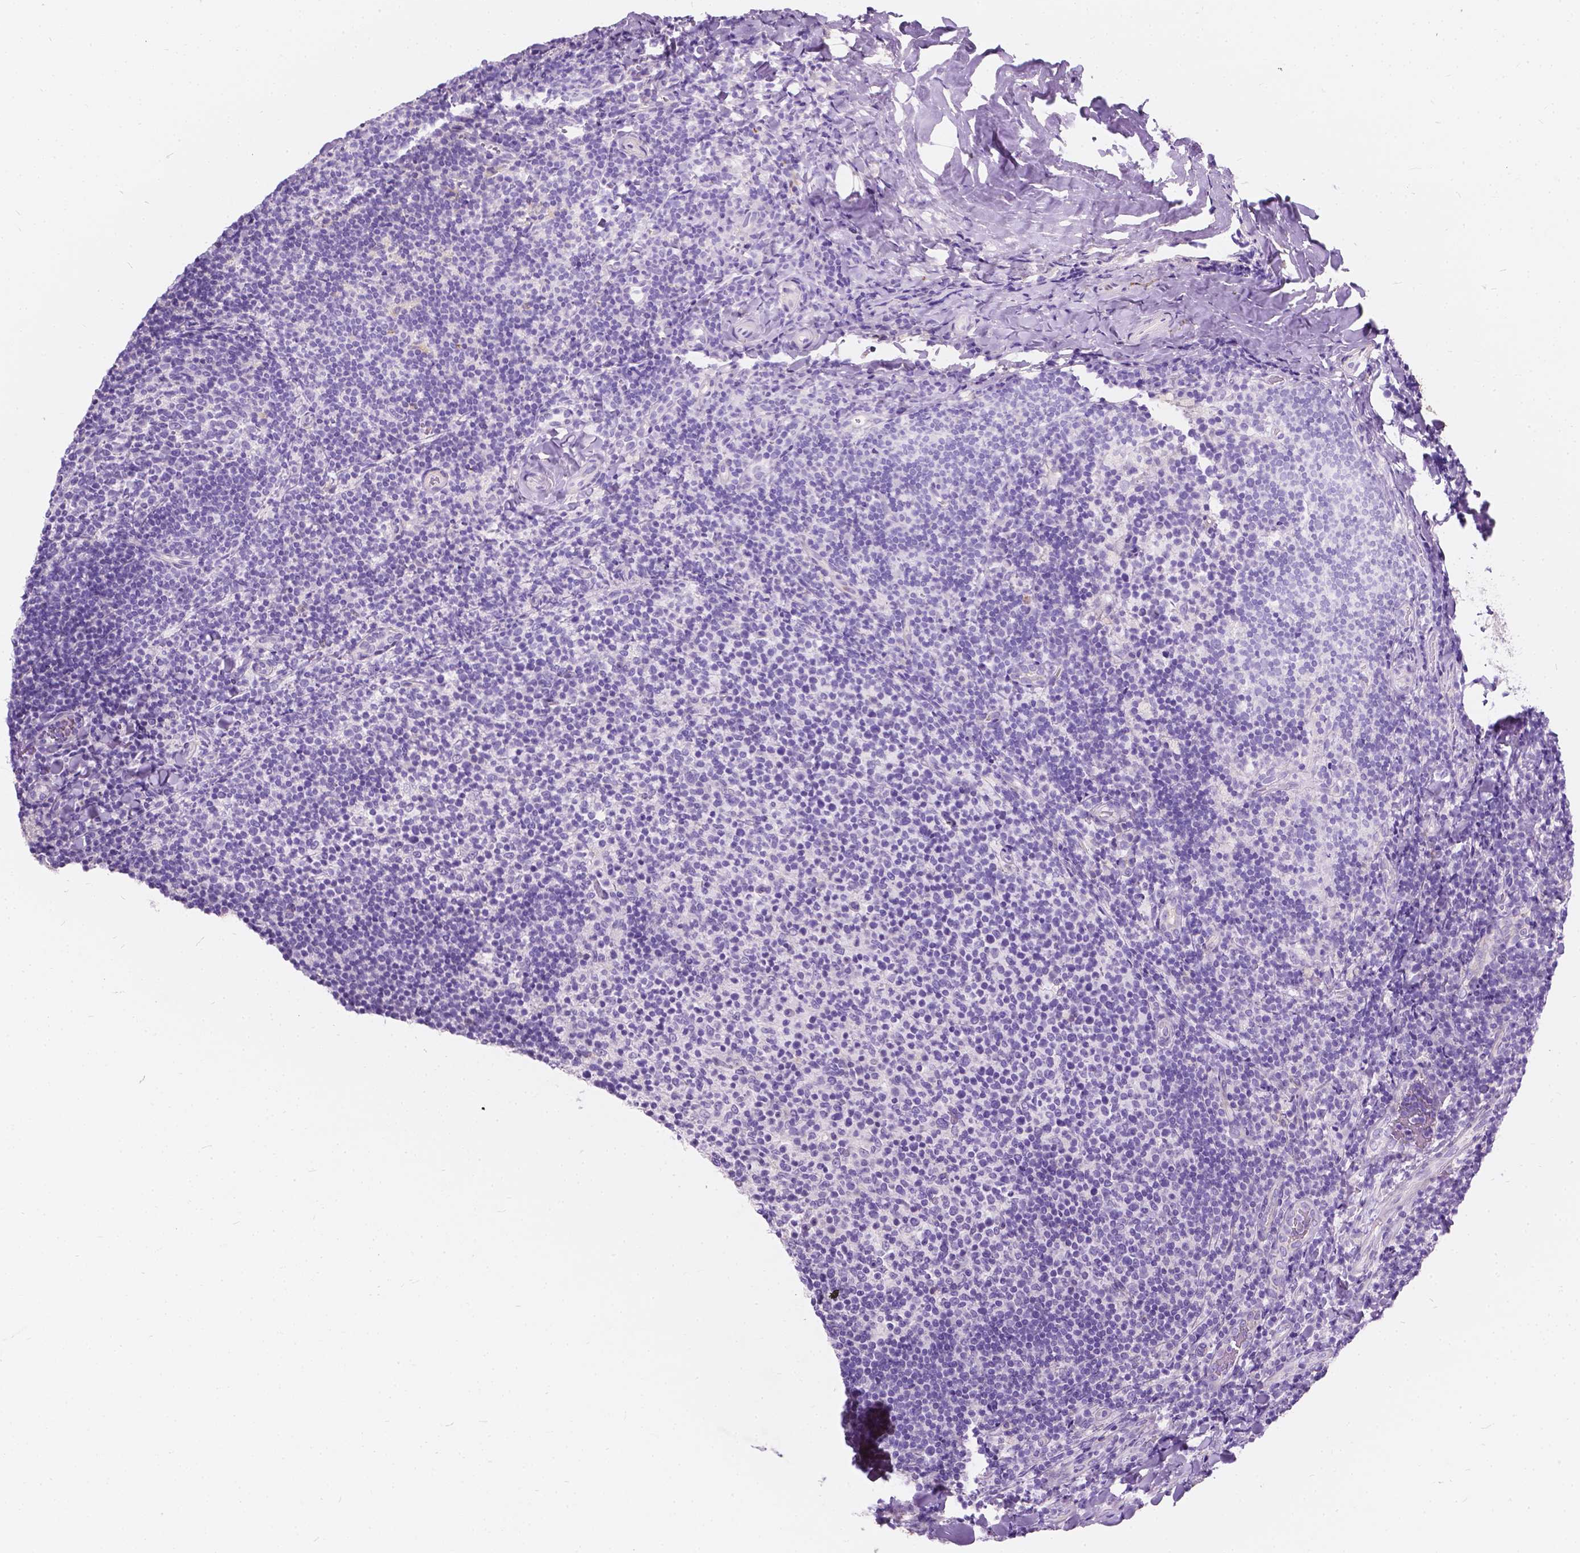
{"staining": {"intensity": "negative", "quantity": "none", "location": "none"}, "tissue": "tonsil", "cell_type": "Germinal center cells", "image_type": "normal", "snomed": [{"axis": "morphology", "description": "Normal tissue, NOS"}, {"axis": "topography", "description": "Tonsil"}], "caption": "High power microscopy micrograph of an immunohistochemistry photomicrograph of unremarkable tonsil, revealing no significant staining in germinal center cells. (Stains: DAB IHC with hematoxylin counter stain, Microscopy: brightfield microscopy at high magnification).", "gene": "GNAO1", "patient": {"sex": "female", "age": 10}}